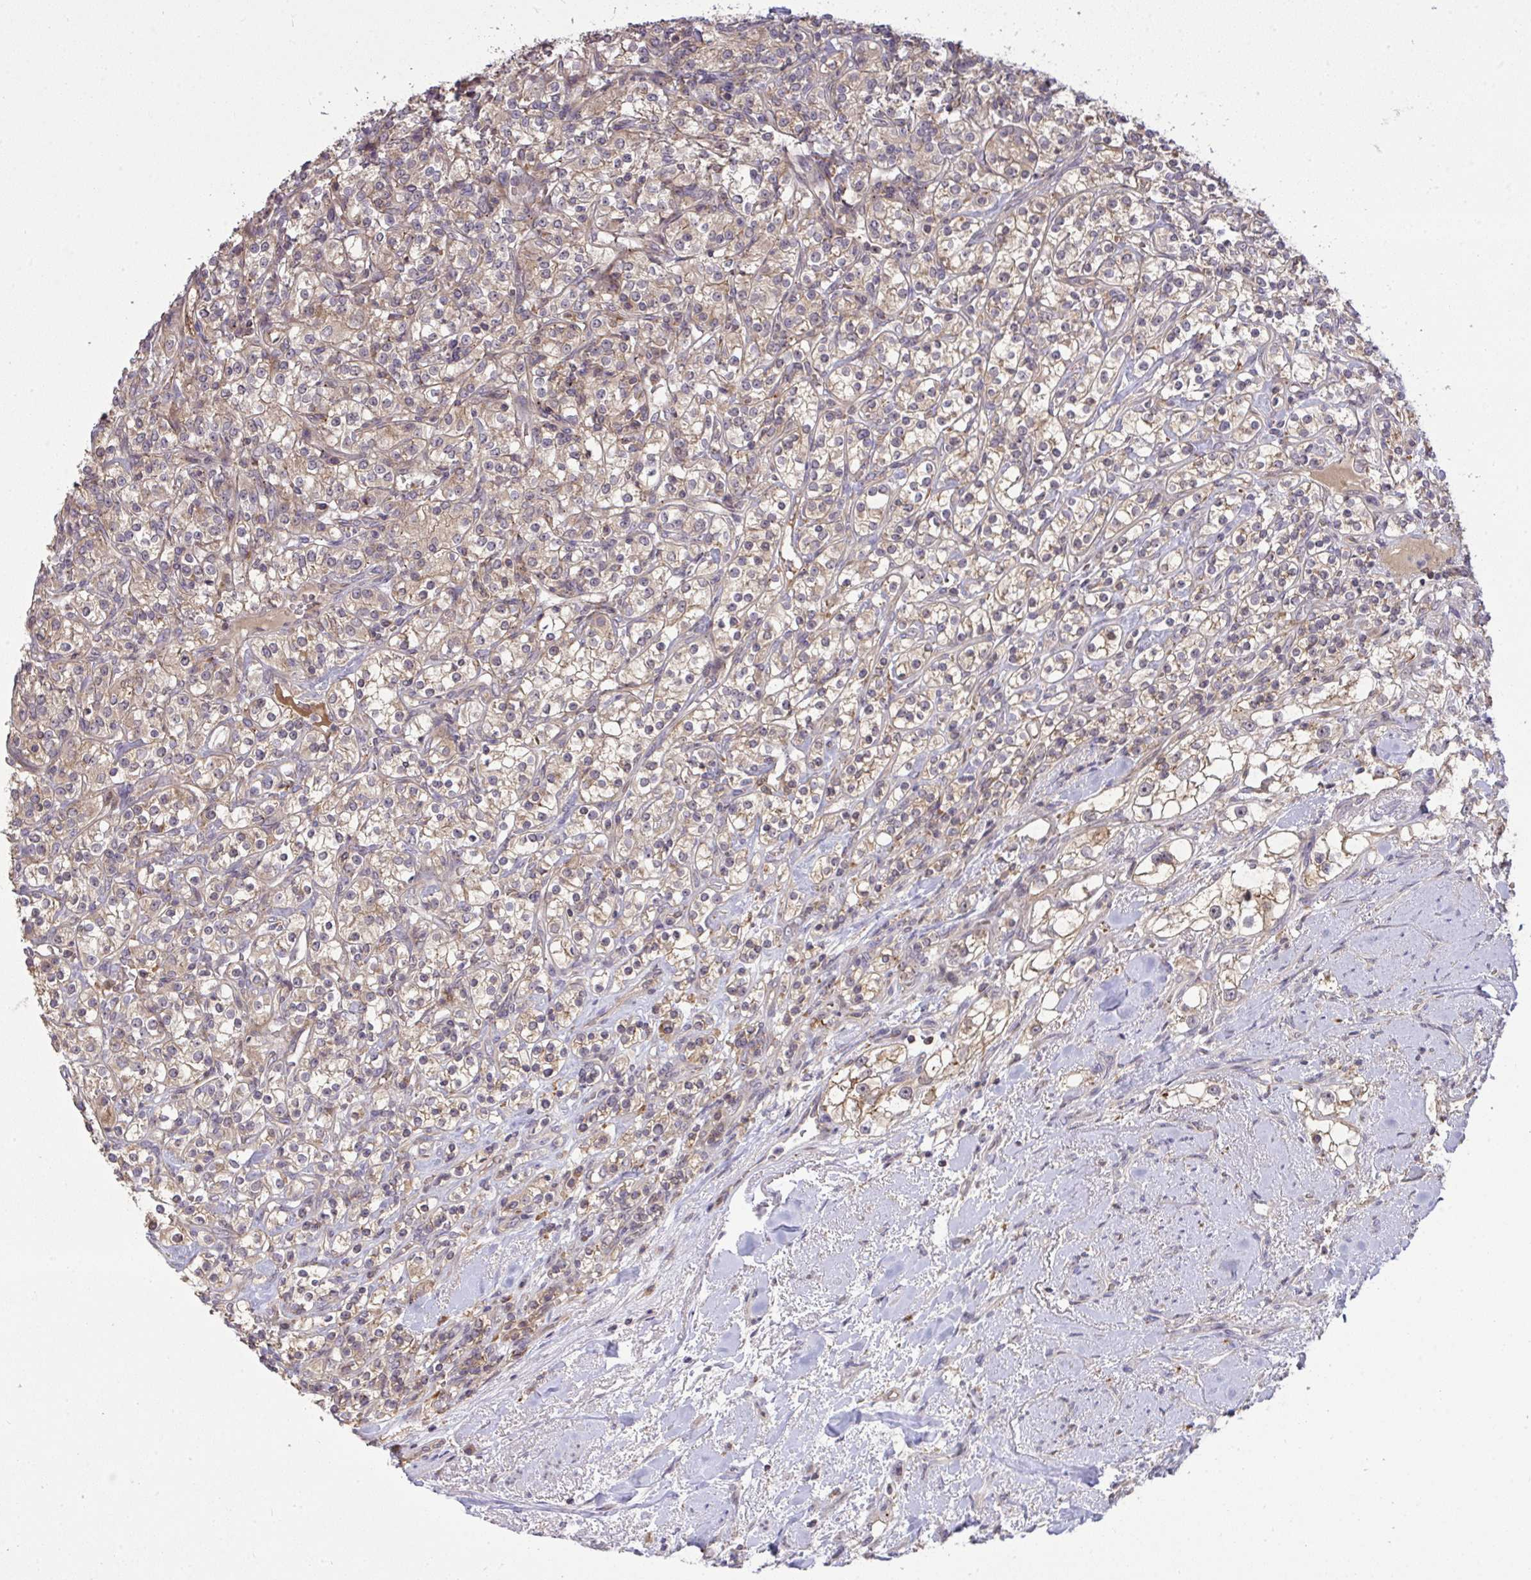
{"staining": {"intensity": "weak", "quantity": "25%-75%", "location": "cytoplasmic/membranous"}, "tissue": "renal cancer", "cell_type": "Tumor cells", "image_type": "cancer", "snomed": [{"axis": "morphology", "description": "Adenocarcinoma, NOS"}, {"axis": "topography", "description": "Kidney"}], "caption": "Renal cancer (adenocarcinoma) stained for a protein reveals weak cytoplasmic/membranous positivity in tumor cells. (brown staining indicates protein expression, while blue staining denotes nuclei).", "gene": "SLC9A6", "patient": {"sex": "male", "age": 77}}